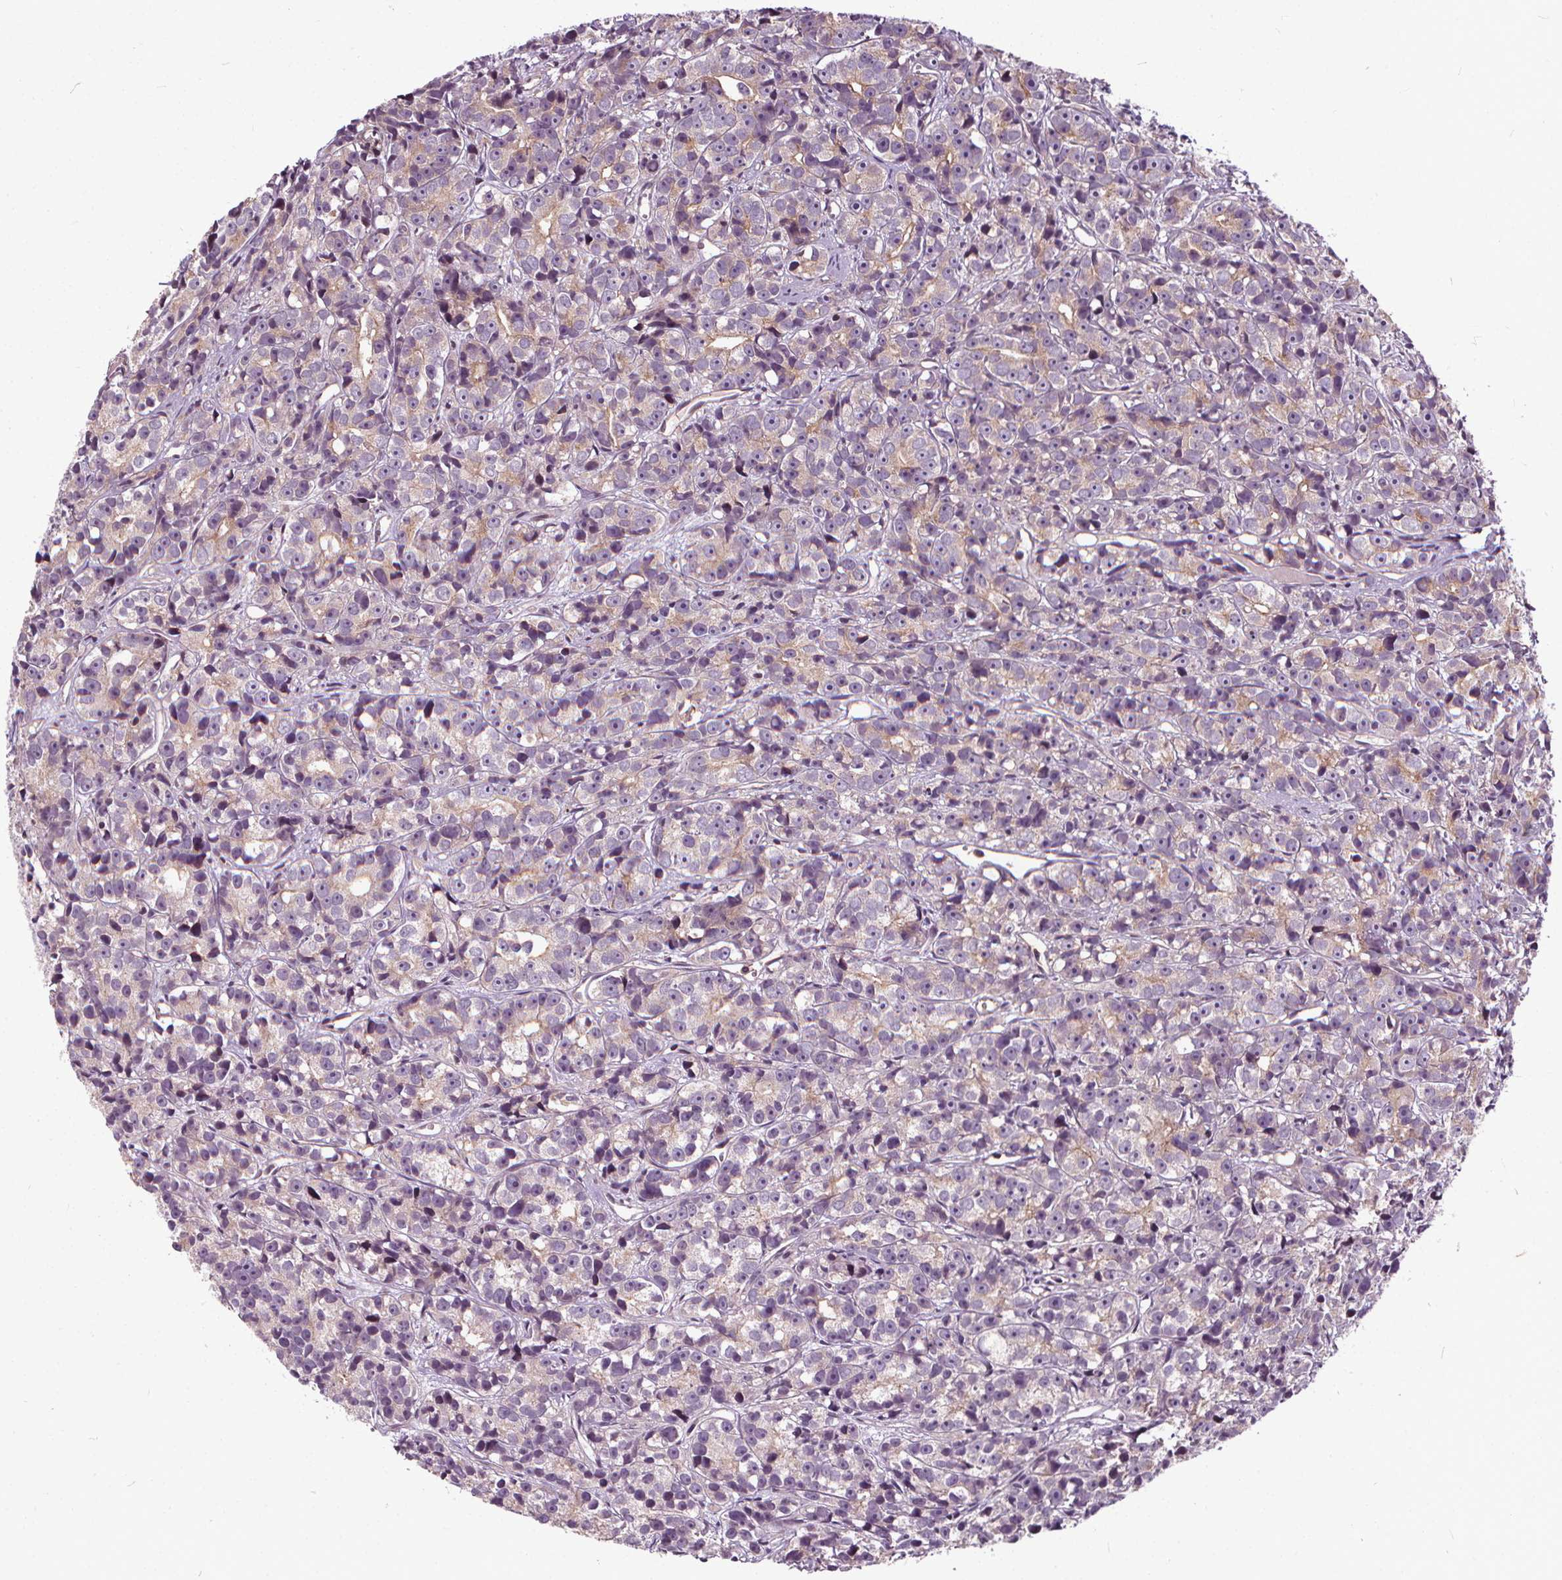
{"staining": {"intensity": "moderate", "quantity": "25%-75%", "location": "cytoplasmic/membranous"}, "tissue": "prostate cancer", "cell_type": "Tumor cells", "image_type": "cancer", "snomed": [{"axis": "morphology", "description": "Adenocarcinoma, High grade"}, {"axis": "topography", "description": "Prostate"}], "caption": "Immunohistochemistry staining of high-grade adenocarcinoma (prostate), which exhibits medium levels of moderate cytoplasmic/membranous positivity in approximately 25%-75% of tumor cells indicating moderate cytoplasmic/membranous protein expression. The staining was performed using DAB (3,3'-diaminobenzidine) (brown) for protein detection and nuclei were counterstained in hematoxylin (blue).", "gene": "INPP5E", "patient": {"sex": "male", "age": 77}}